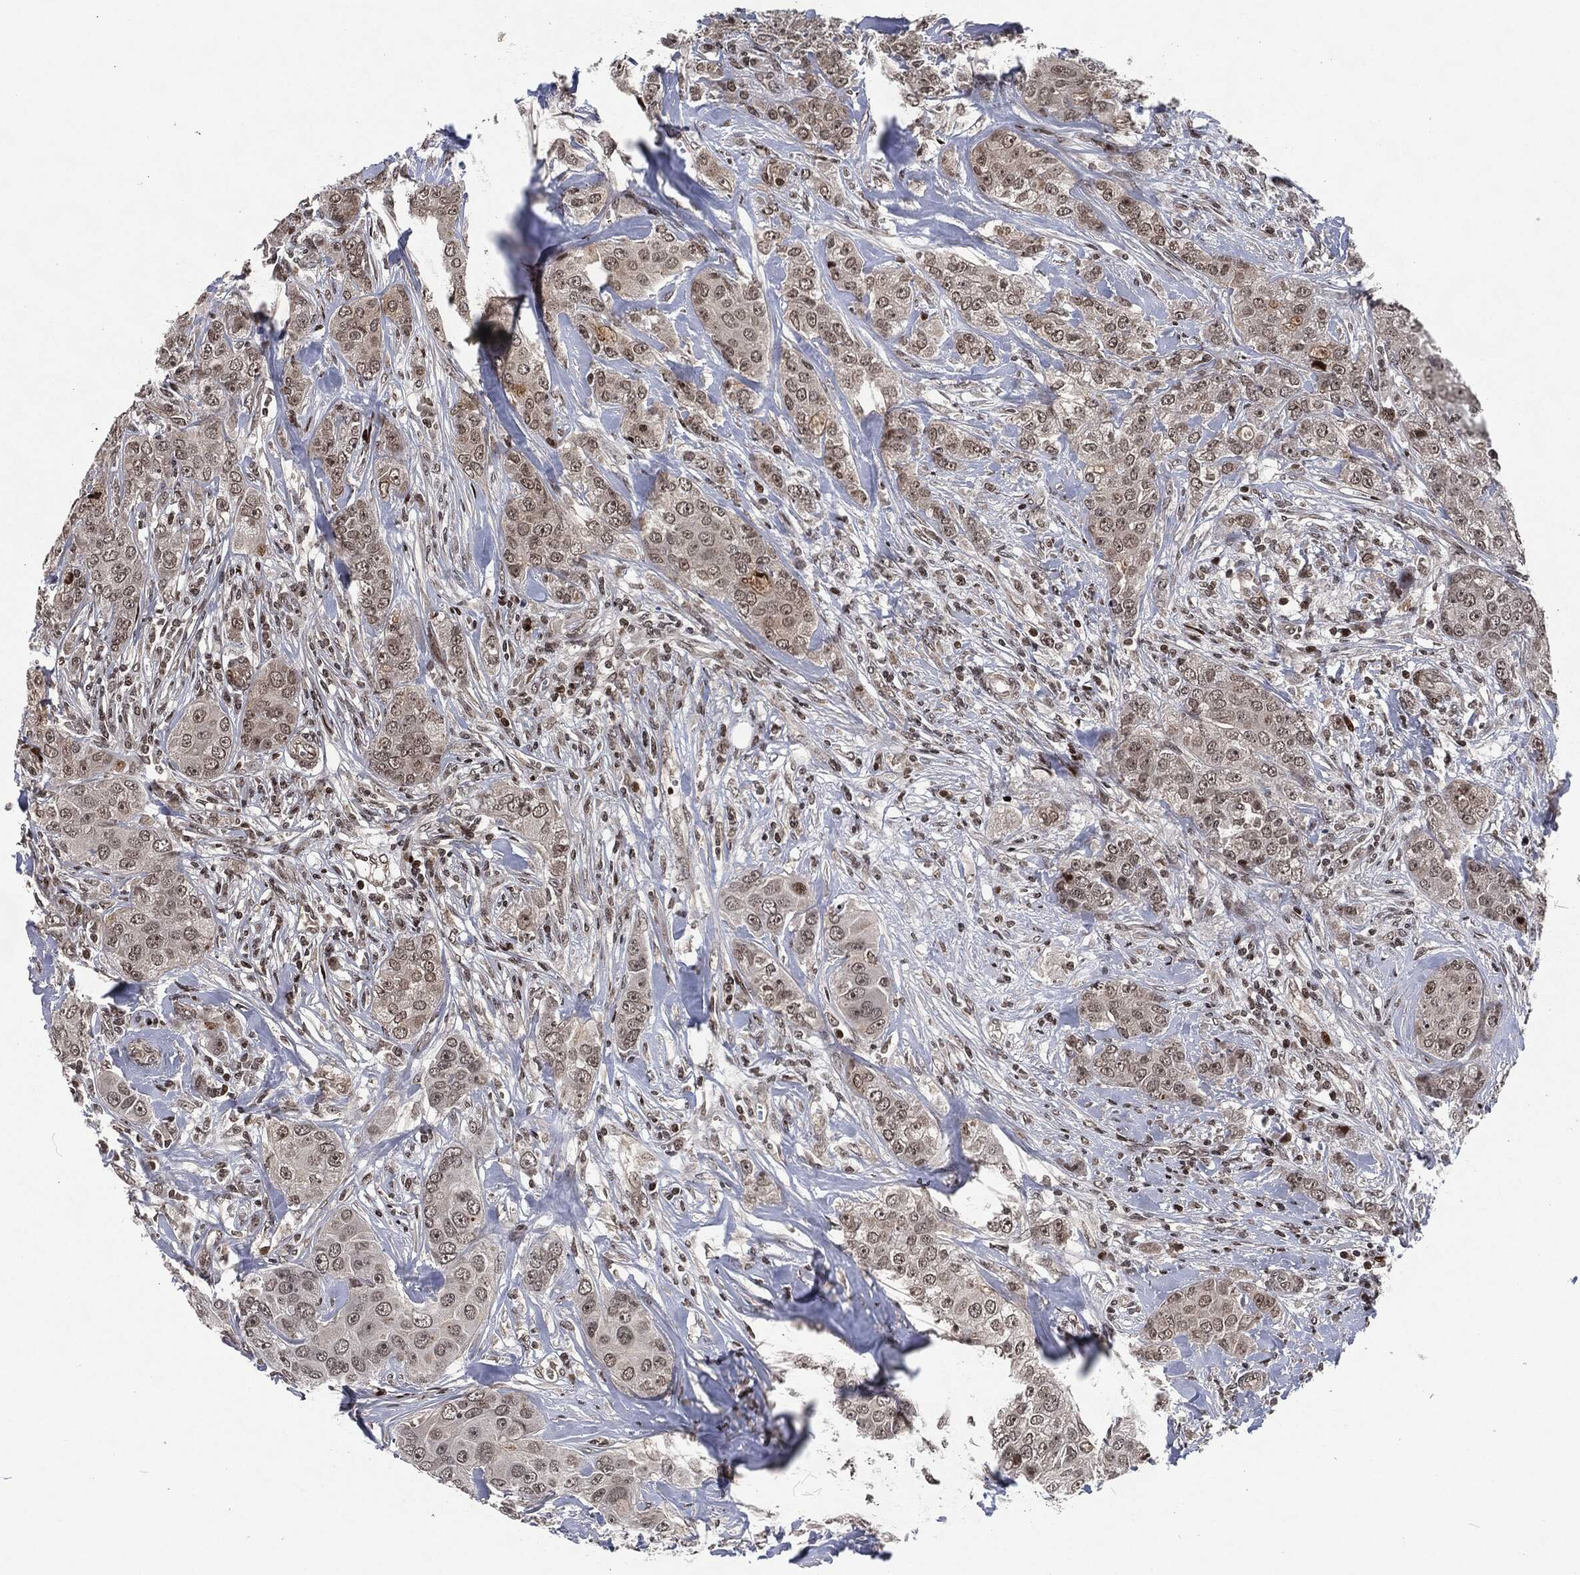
{"staining": {"intensity": "negative", "quantity": "none", "location": "none"}, "tissue": "breast cancer", "cell_type": "Tumor cells", "image_type": "cancer", "snomed": [{"axis": "morphology", "description": "Duct carcinoma"}, {"axis": "topography", "description": "Breast"}], "caption": "DAB immunohistochemical staining of breast cancer (infiltrating ductal carcinoma) displays no significant staining in tumor cells.", "gene": "EGFR", "patient": {"sex": "female", "age": 43}}